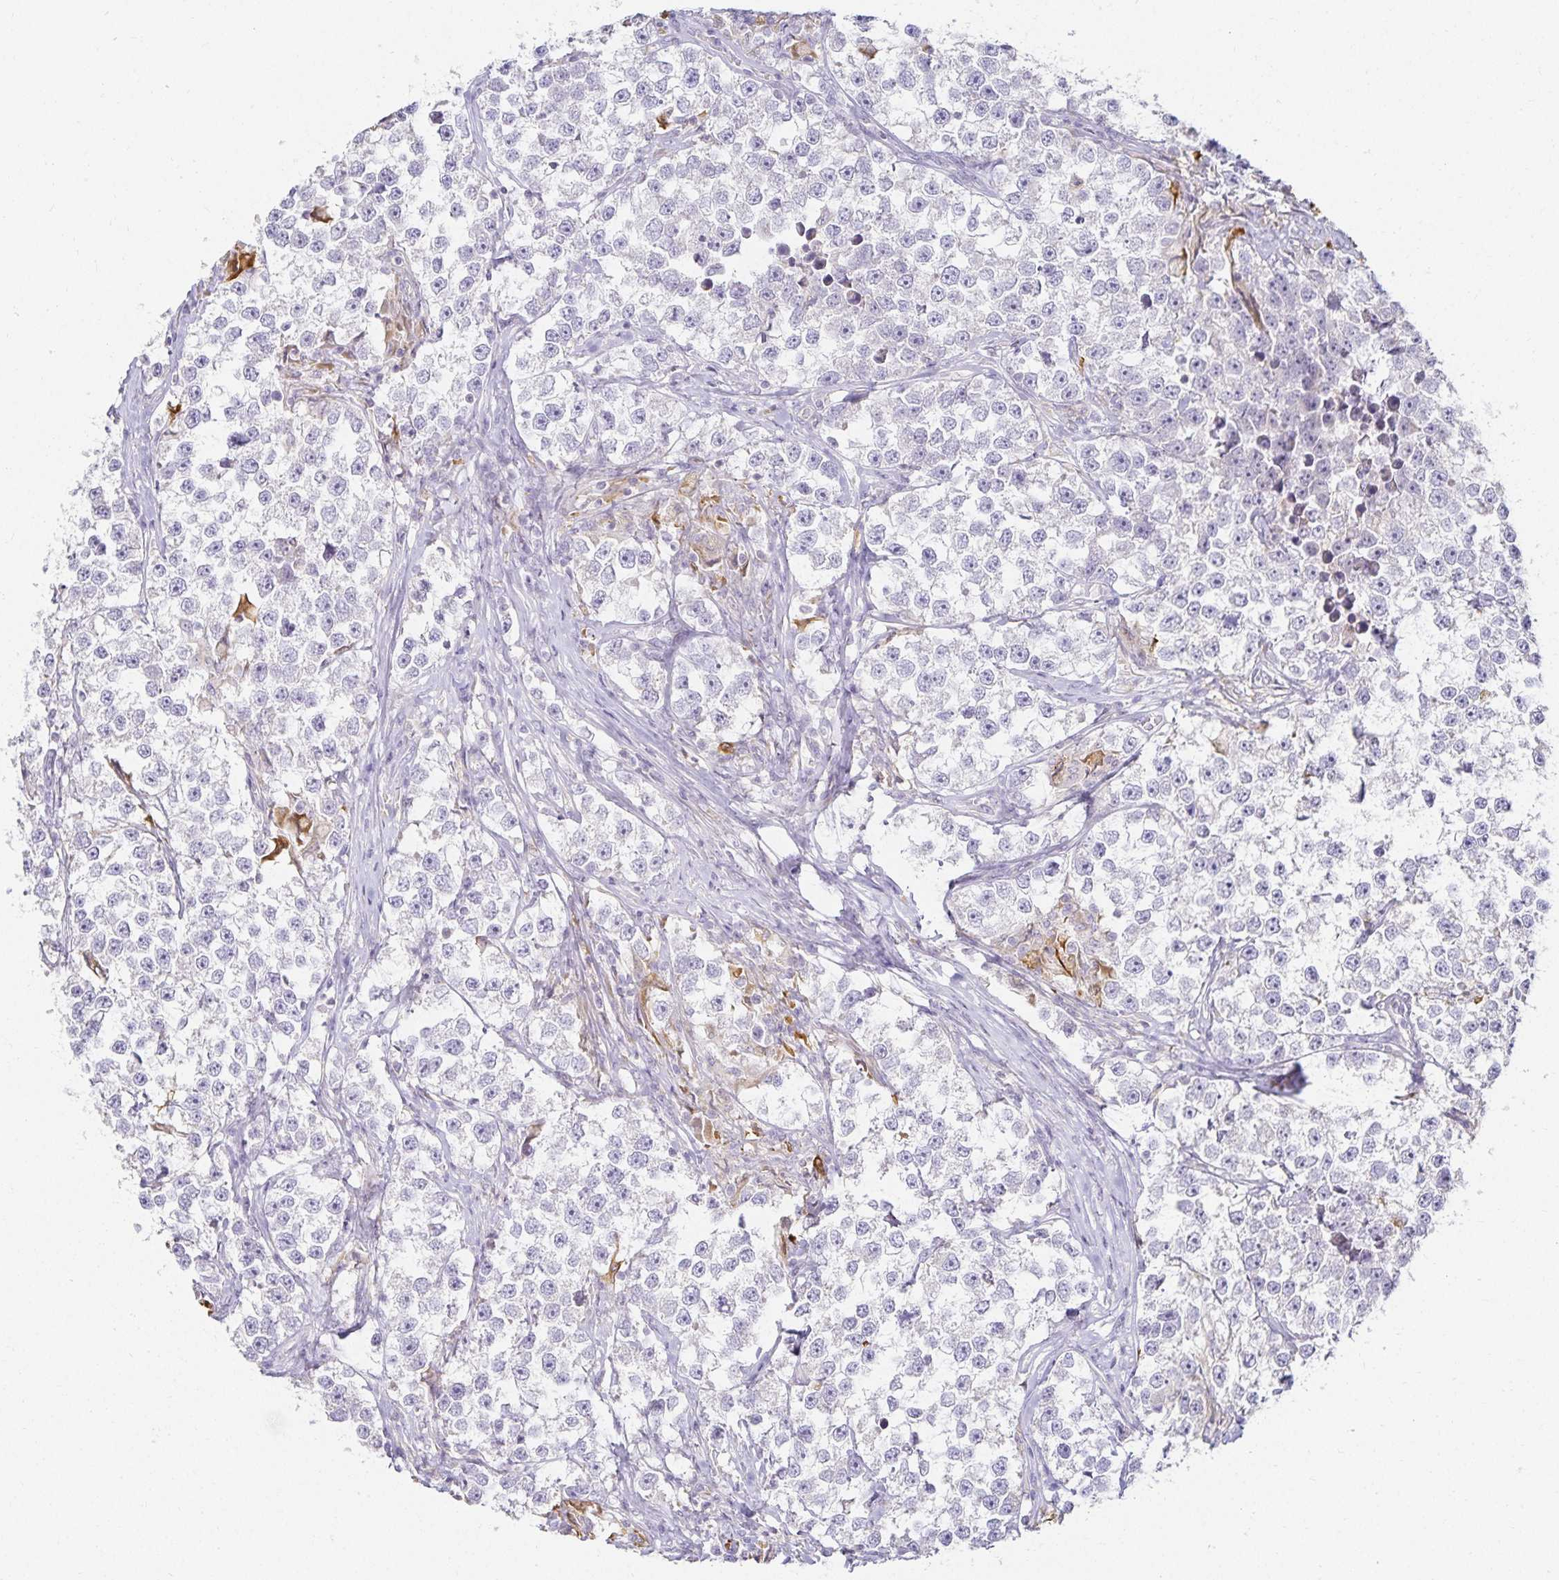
{"staining": {"intensity": "negative", "quantity": "none", "location": "none"}, "tissue": "testis cancer", "cell_type": "Tumor cells", "image_type": "cancer", "snomed": [{"axis": "morphology", "description": "Seminoma, NOS"}, {"axis": "topography", "description": "Testis"}], "caption": "Immunohistochemistry (IHC) photomicrograph of testis cancer stained for a protein (brown), which exhibits no positivity in tumor cells.", "gene": "GP2", "patient": {"sex": "male", "age": 46}}